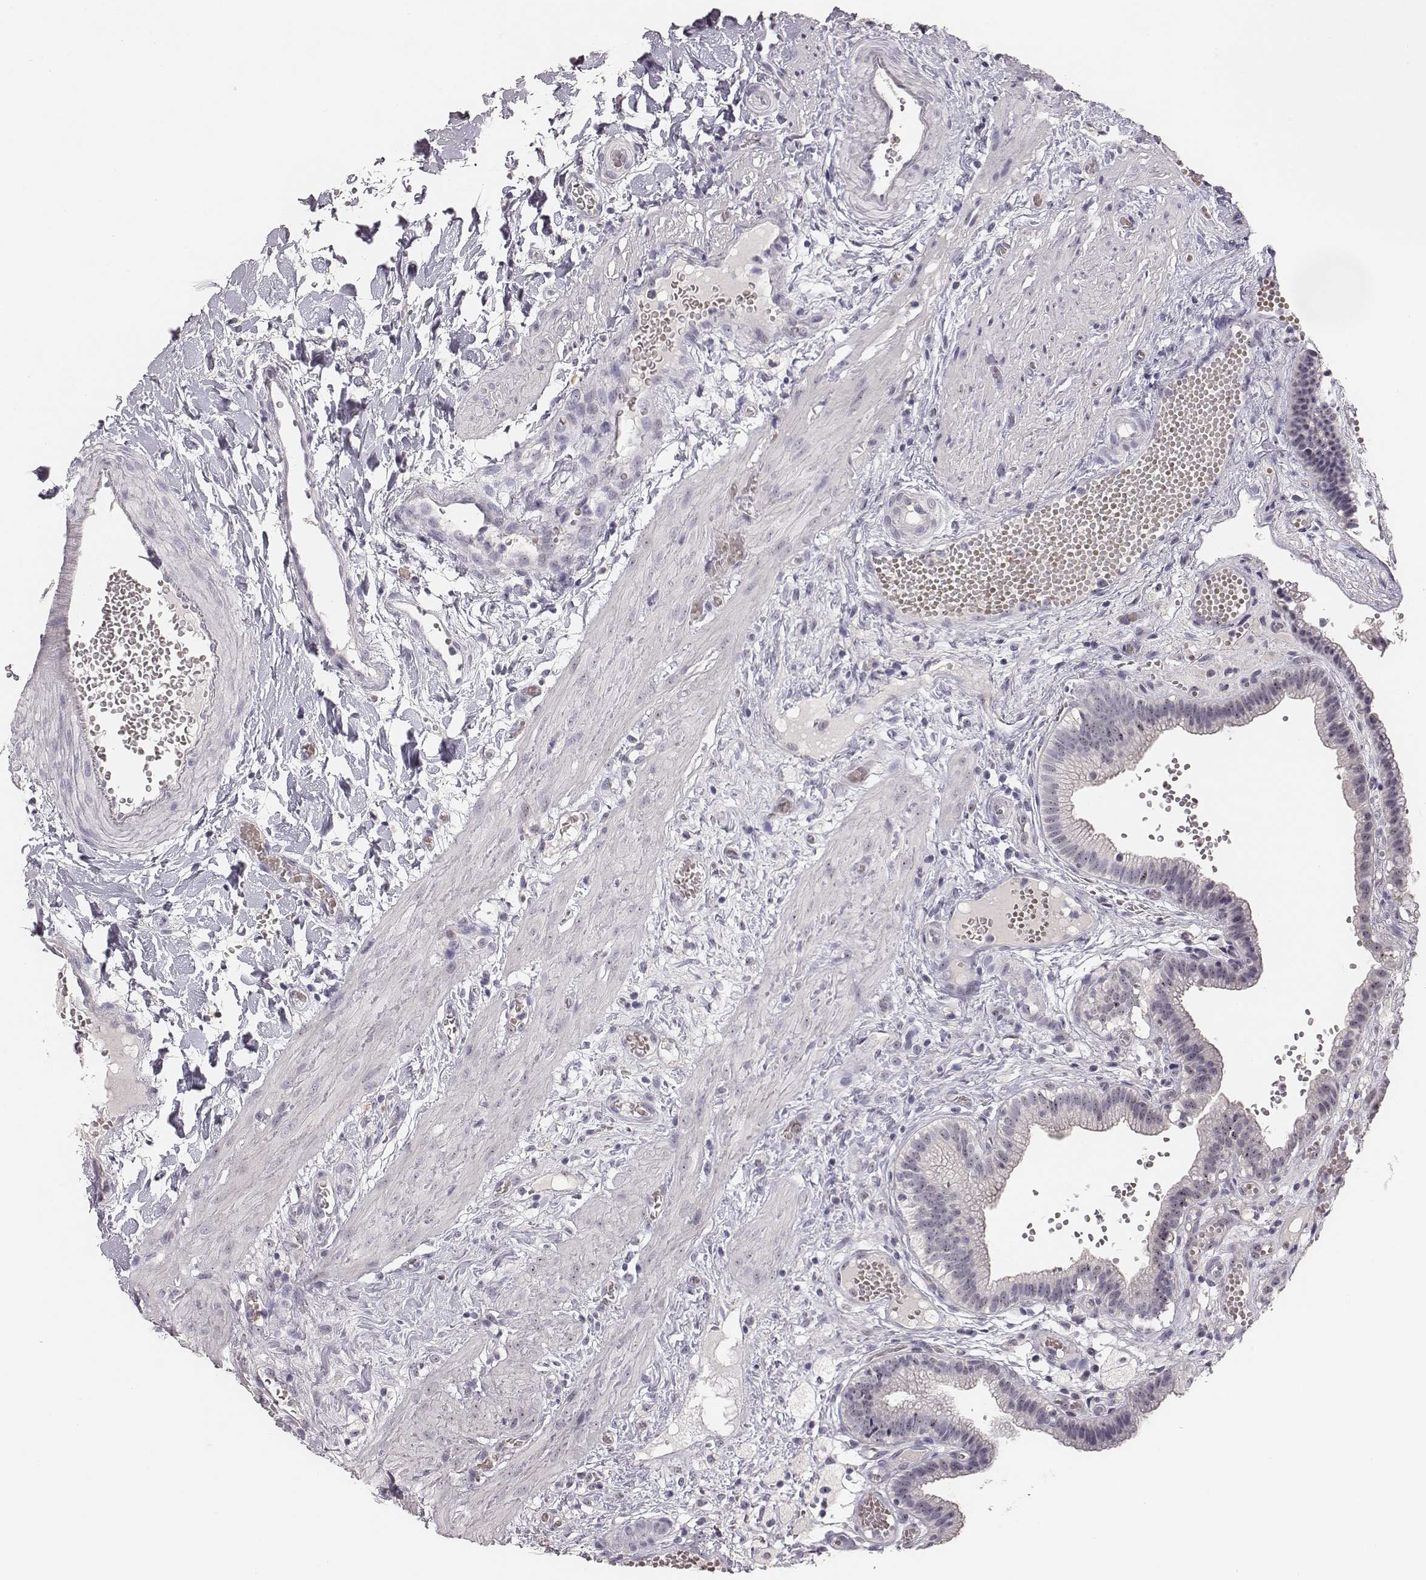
{"staining": {"intensity": "moderate", "quantity": "25%-75%", "location": "nuclear"}, "tissue": "gallbladder", "cell_type": "Glandular cells", "image_type": "normal", "snomed": [{"axis": "morphology", "description": "Normal tissue, NOS"}, {"axis": "topography", "description": "Gallbladder"}], "caption": "Benign gallbladder exhibits moderate nuclear expression in approximately 25%-75% of glandular cells.", "gene": "NIFK", "patient": {"sex": "female", "age": 24}}